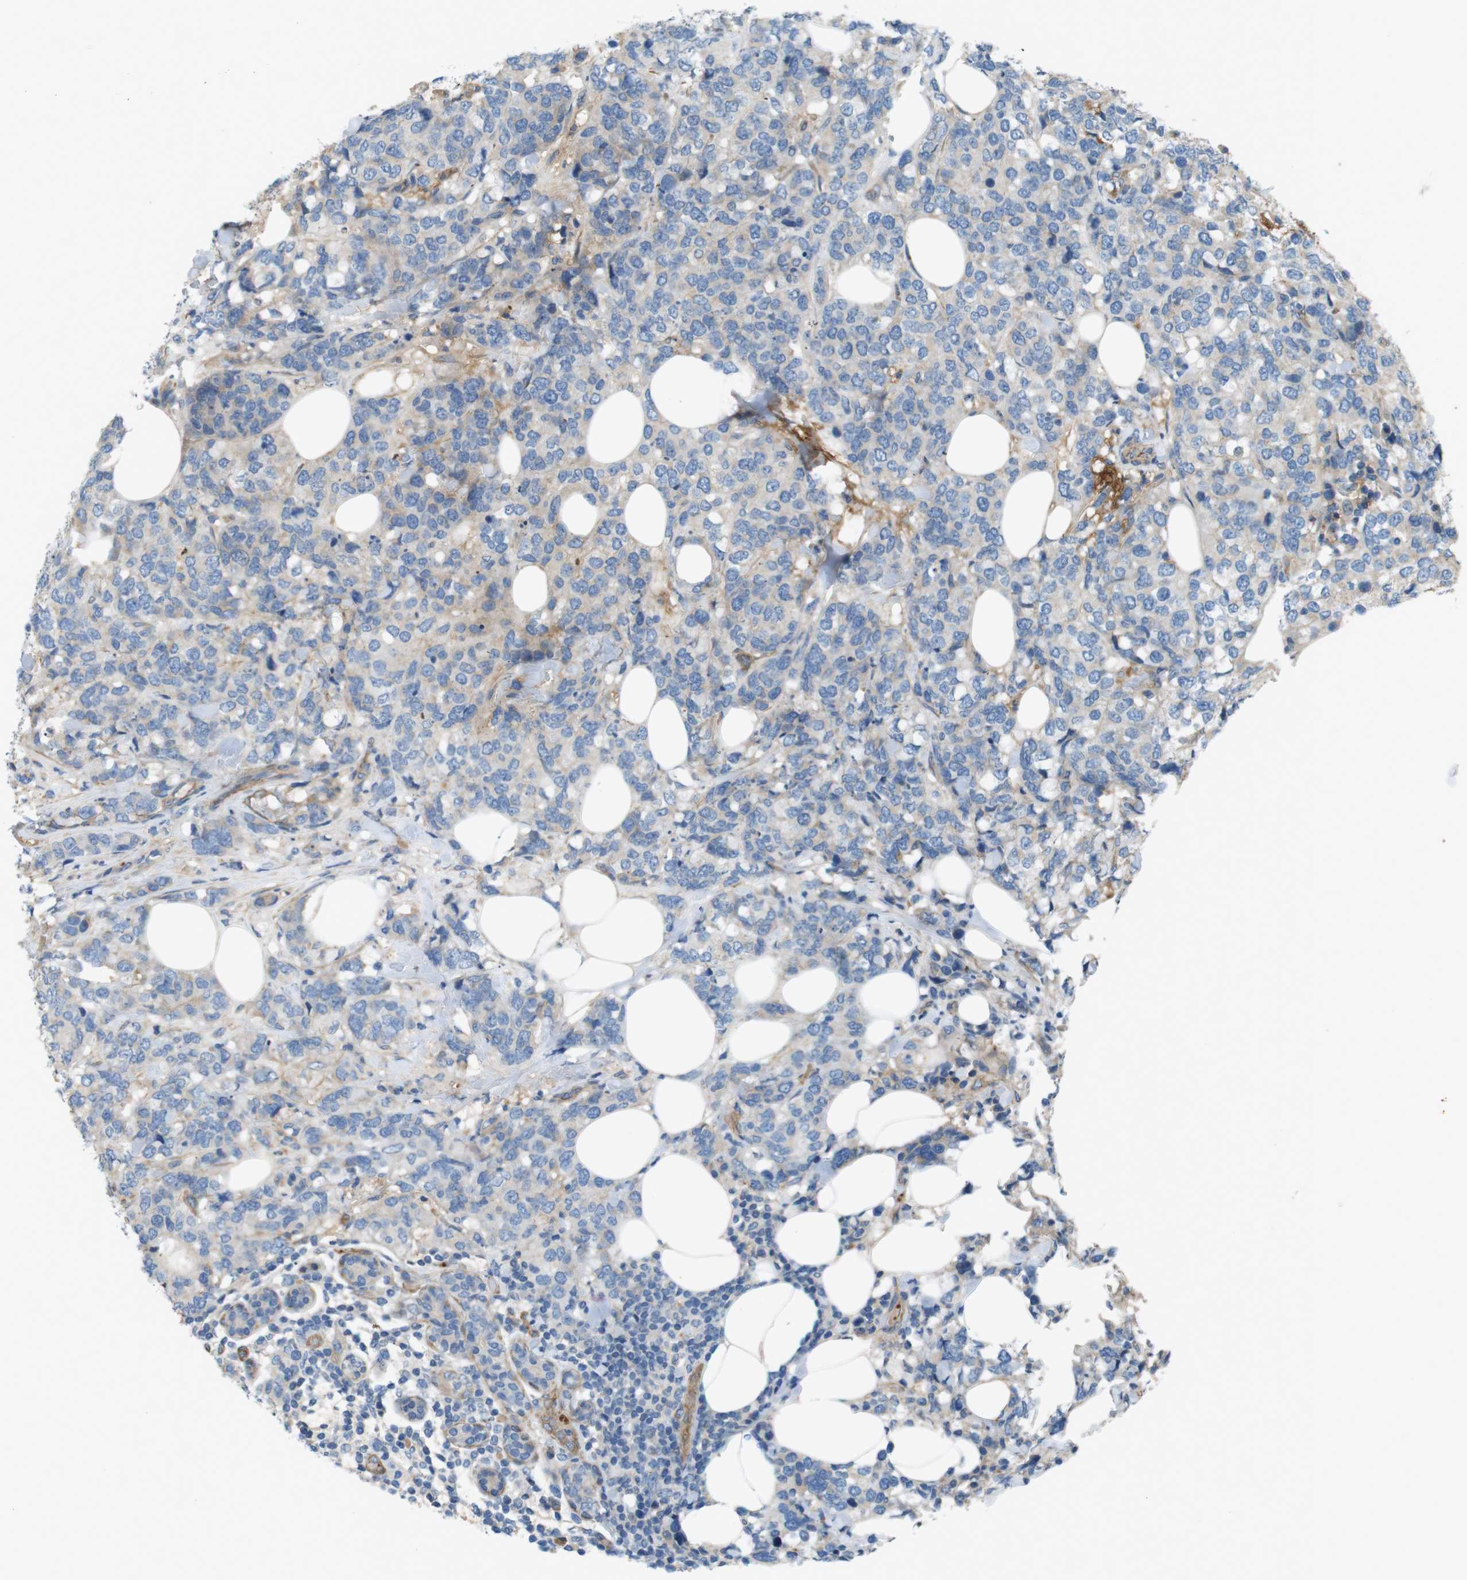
{"staining": {"intensity": "weak", "quantity": ">75%", "location": "cytoplasmic/membranous"}, "tissue": "breast cancer", "cell_type": "Tumor cells", "image_type": "cancer", "snomed": [{"axis": "morphology", "description": "Lobular carcinoma"}, {"axis": "topography", "description": "Breast"}], "caption": "Protein expression analysis of human breast cancer reveals weak cytoplasmic/membranous expression in approximately >75% of tumor cells. (DAB = brown stain, brightfield microscopy at high magnification).", "gene": "BVES", "patient": {"sex": "female", "age": 59}}